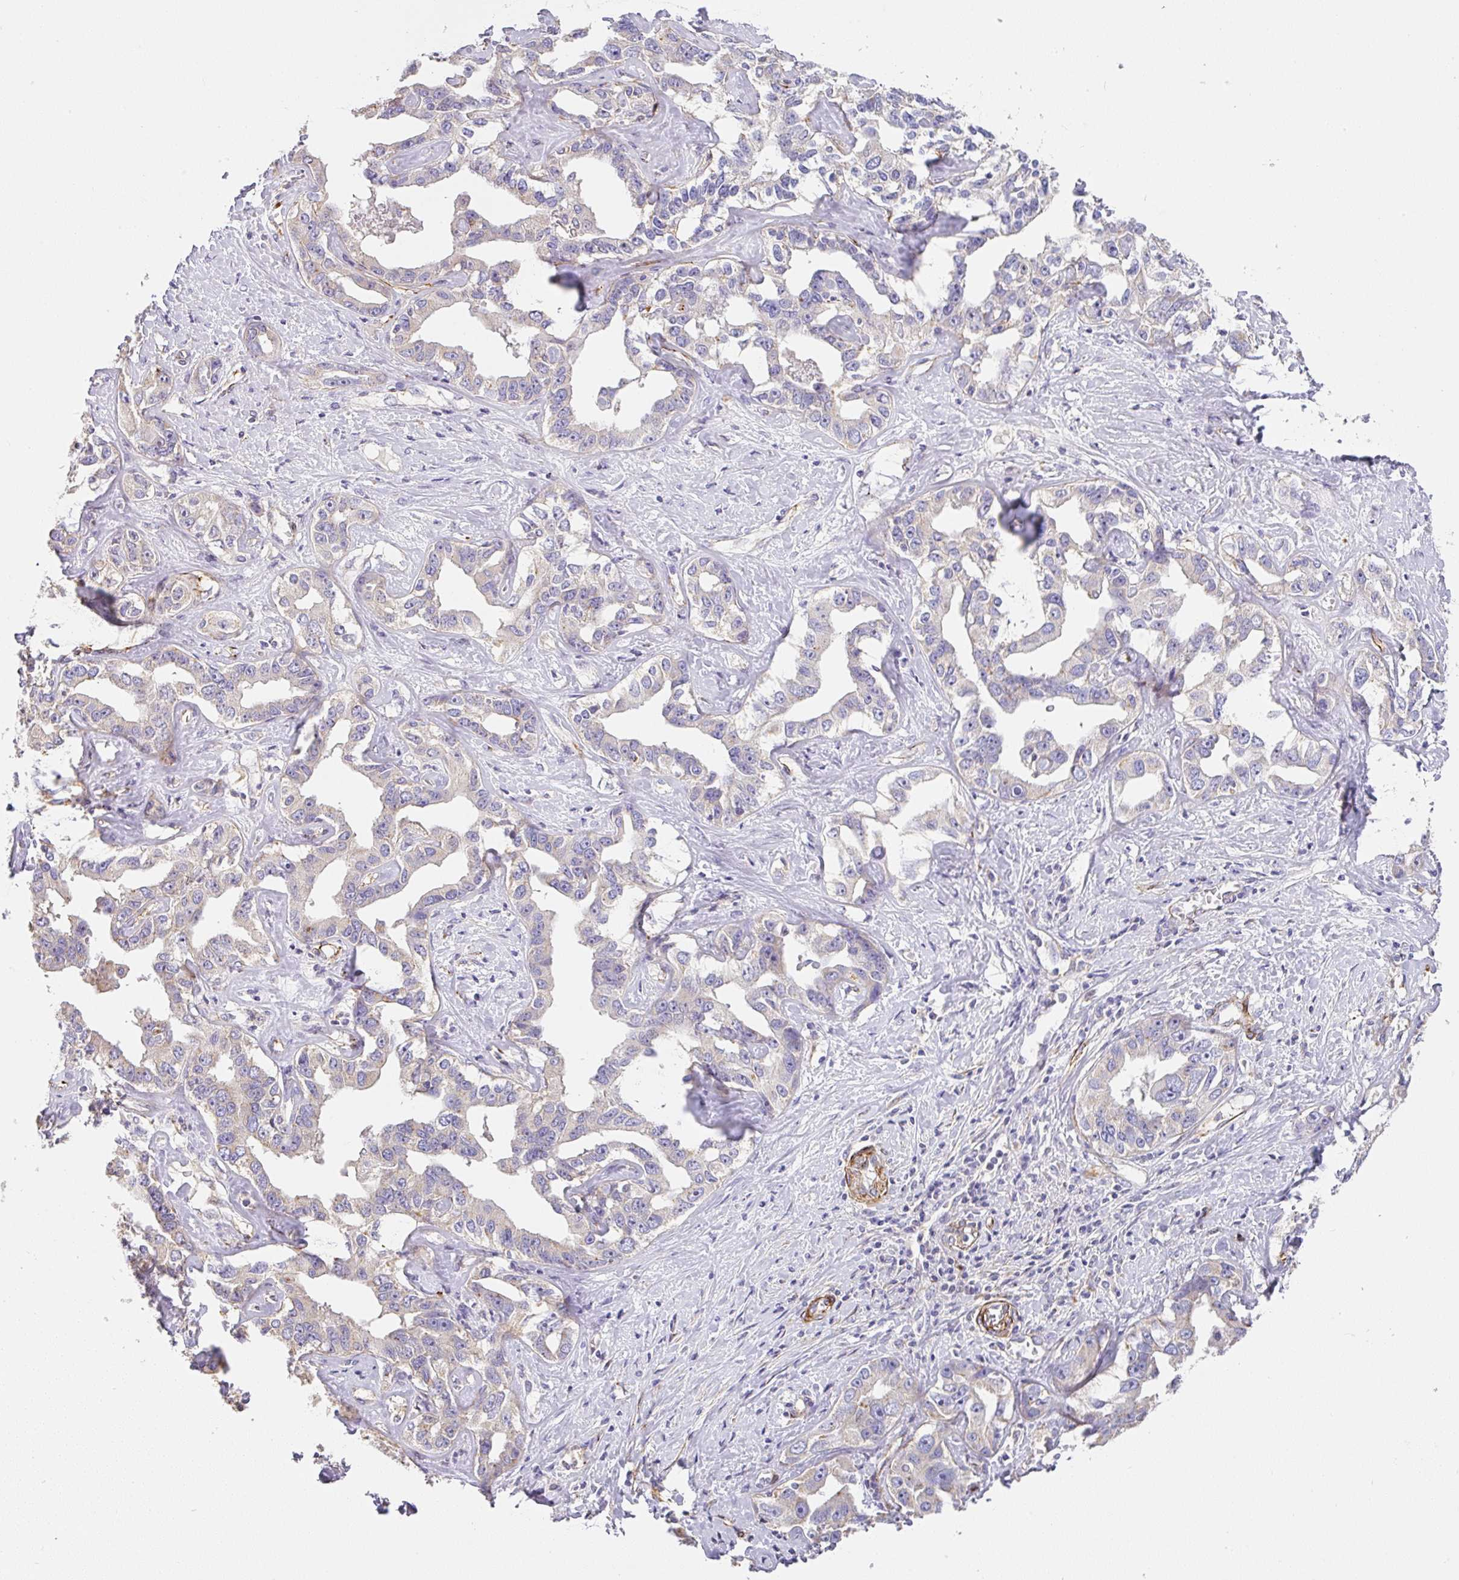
{"staining": {"intensity": "negative", "quantity": "none", "location": "none"}, "tissue": "liver cancer", "cell_type": "Tumor cells", "image_type": "cancer", "snomed": [{"axis": "morphology", "description": "Cholangiocarcinoma"}, {"axis": "topography", "description": "Liver"}], "caption": "IHC photomicrograph of human cholangiocarcinoma (liver) stained for a protein (brown), which demonstrates no expression in tumor cells.", "gene": "SLC25A17", "patient": {"sex": "male", "age": 59}}